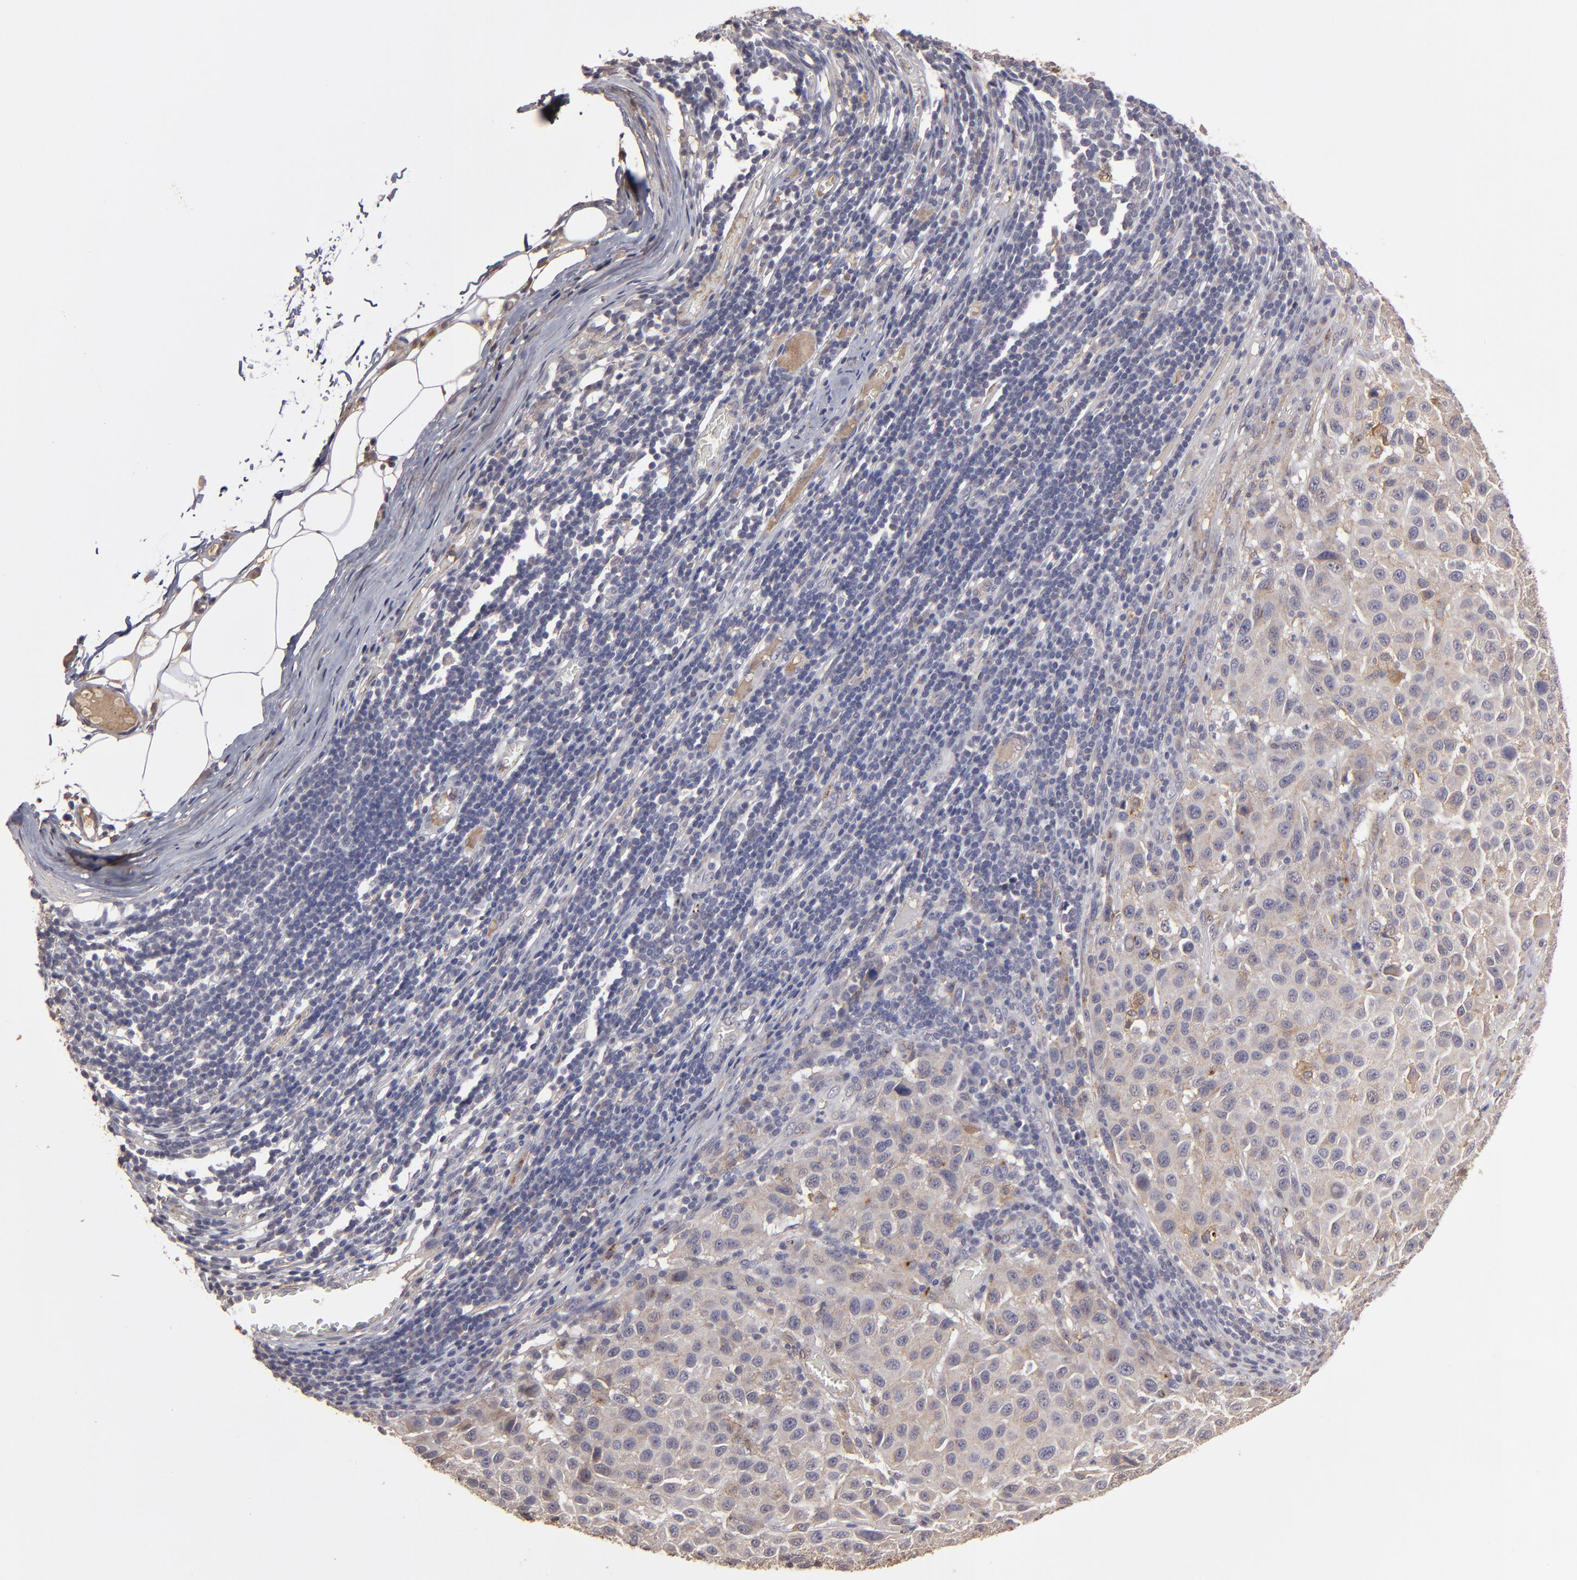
{"staining": {"intensity": "moderate", "quantity": "25%-75%", "location": "cytoplasmic/membranous"}, "tissue": "melanoma", "cell_type": "Tumor cells", "image_type": "cancer", "snomed": [{"axis": "morphology", "description": "Malignant melanoma, Metastatic site"}, {"axis": "topography", "description": "Lymph node"}], "caption": "An image showing moderate cytoplasmic/membranous expression in about 25%-75% of tumor cells in melanoma, as visualized by brown immunohistochemical staining.", "gene": "ITGB5", "patient": {"sex": "male", "age": 61}}